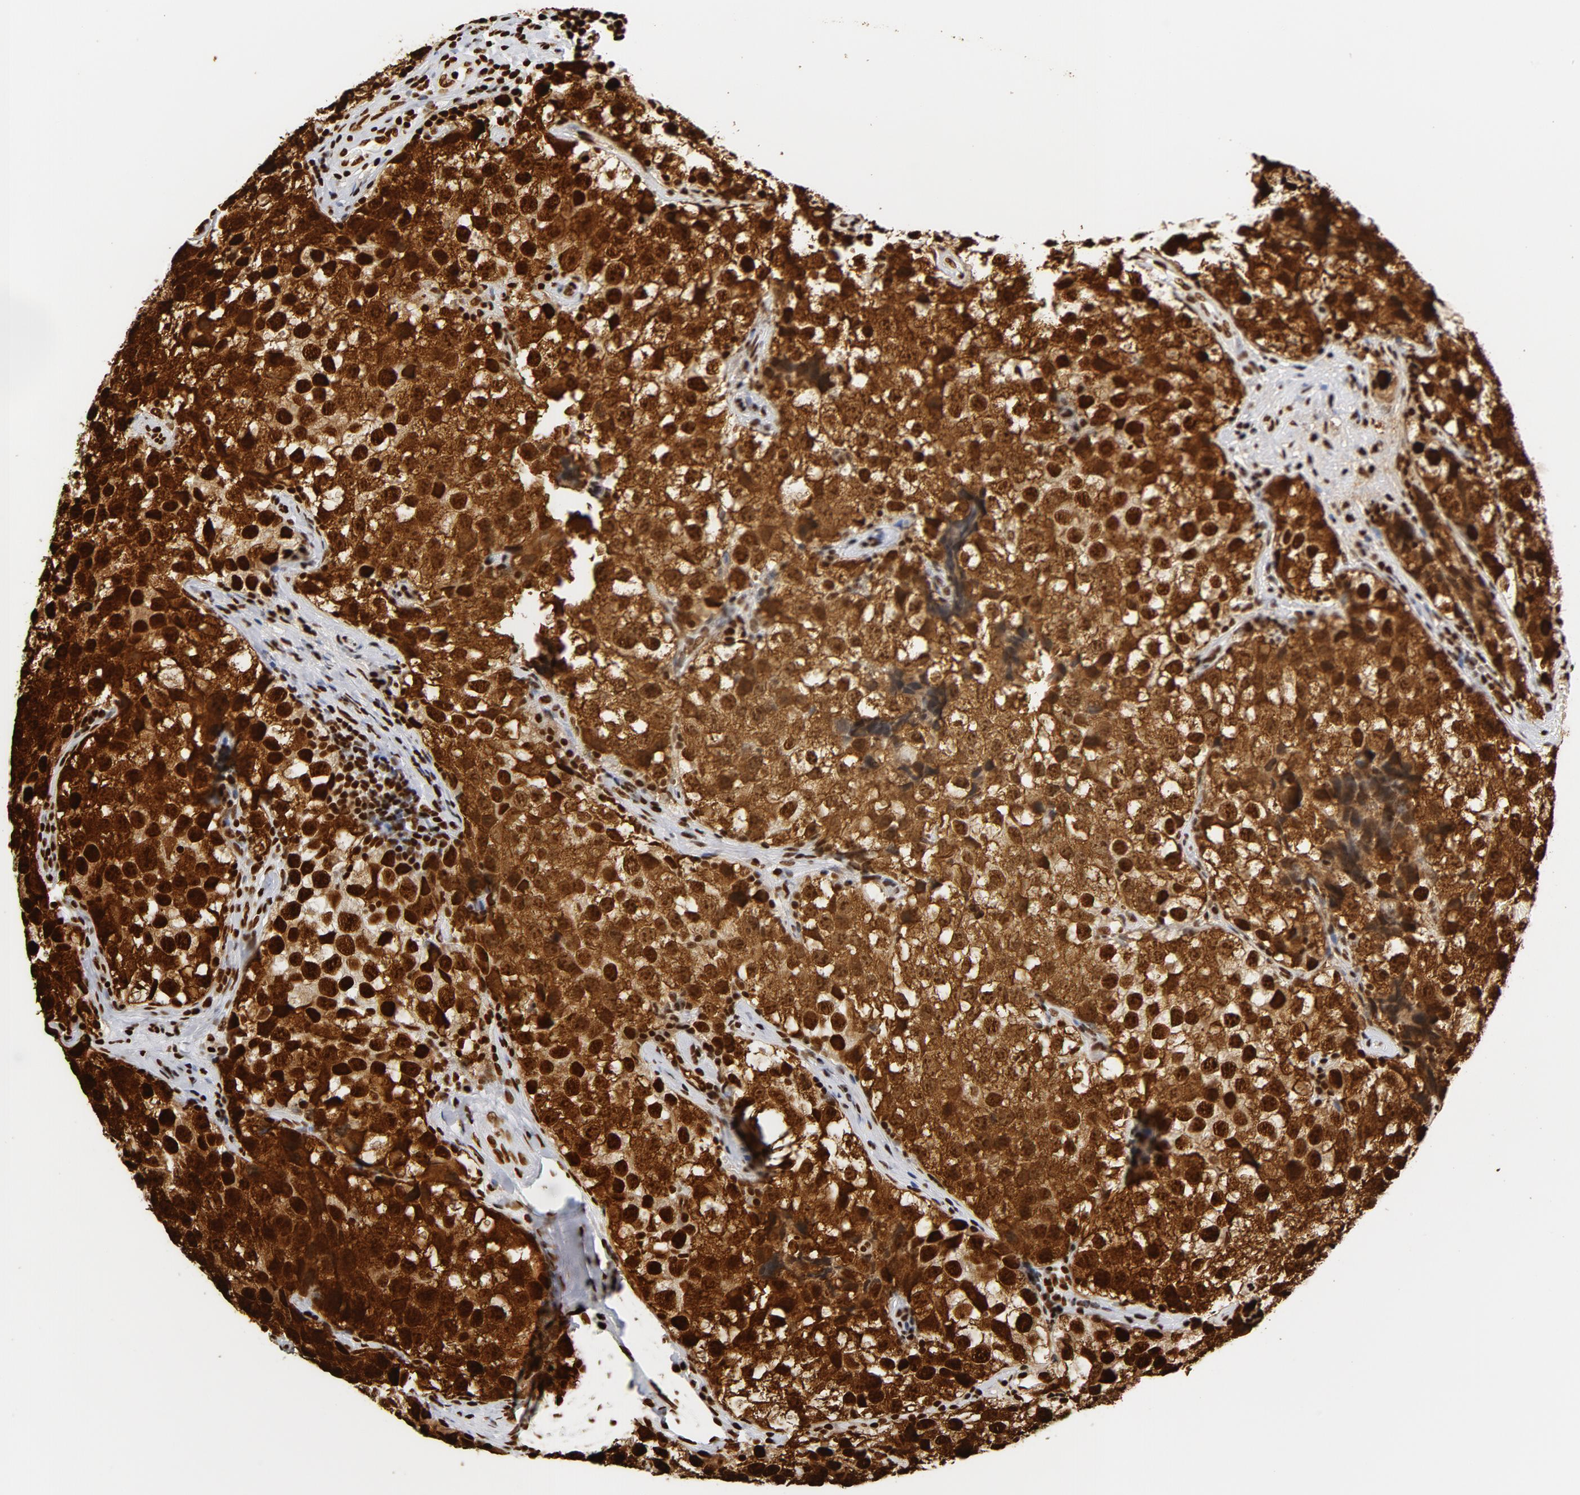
{"staining": {"intensity": "strong", "quantity": ">75%", "location": "cytoplasmic/membranous,nuclear"}, "tissue": "testis cancer", "cell_type": "Tumor cells", "image_type": "cancer", "snomed": [{"axis": "morphology", "description": "Seminoma, NOS"}, {"axis": "topography", "description": "Testis"}], "caption": "Human testis seminoma stained with a brown dye demonstrates strong cytoplasmic/membranous and nuclear positive staining in approximately >75% of tumor cells.", "gene": "XRCC6", "patient": {"sex": "male", "age": 39}}